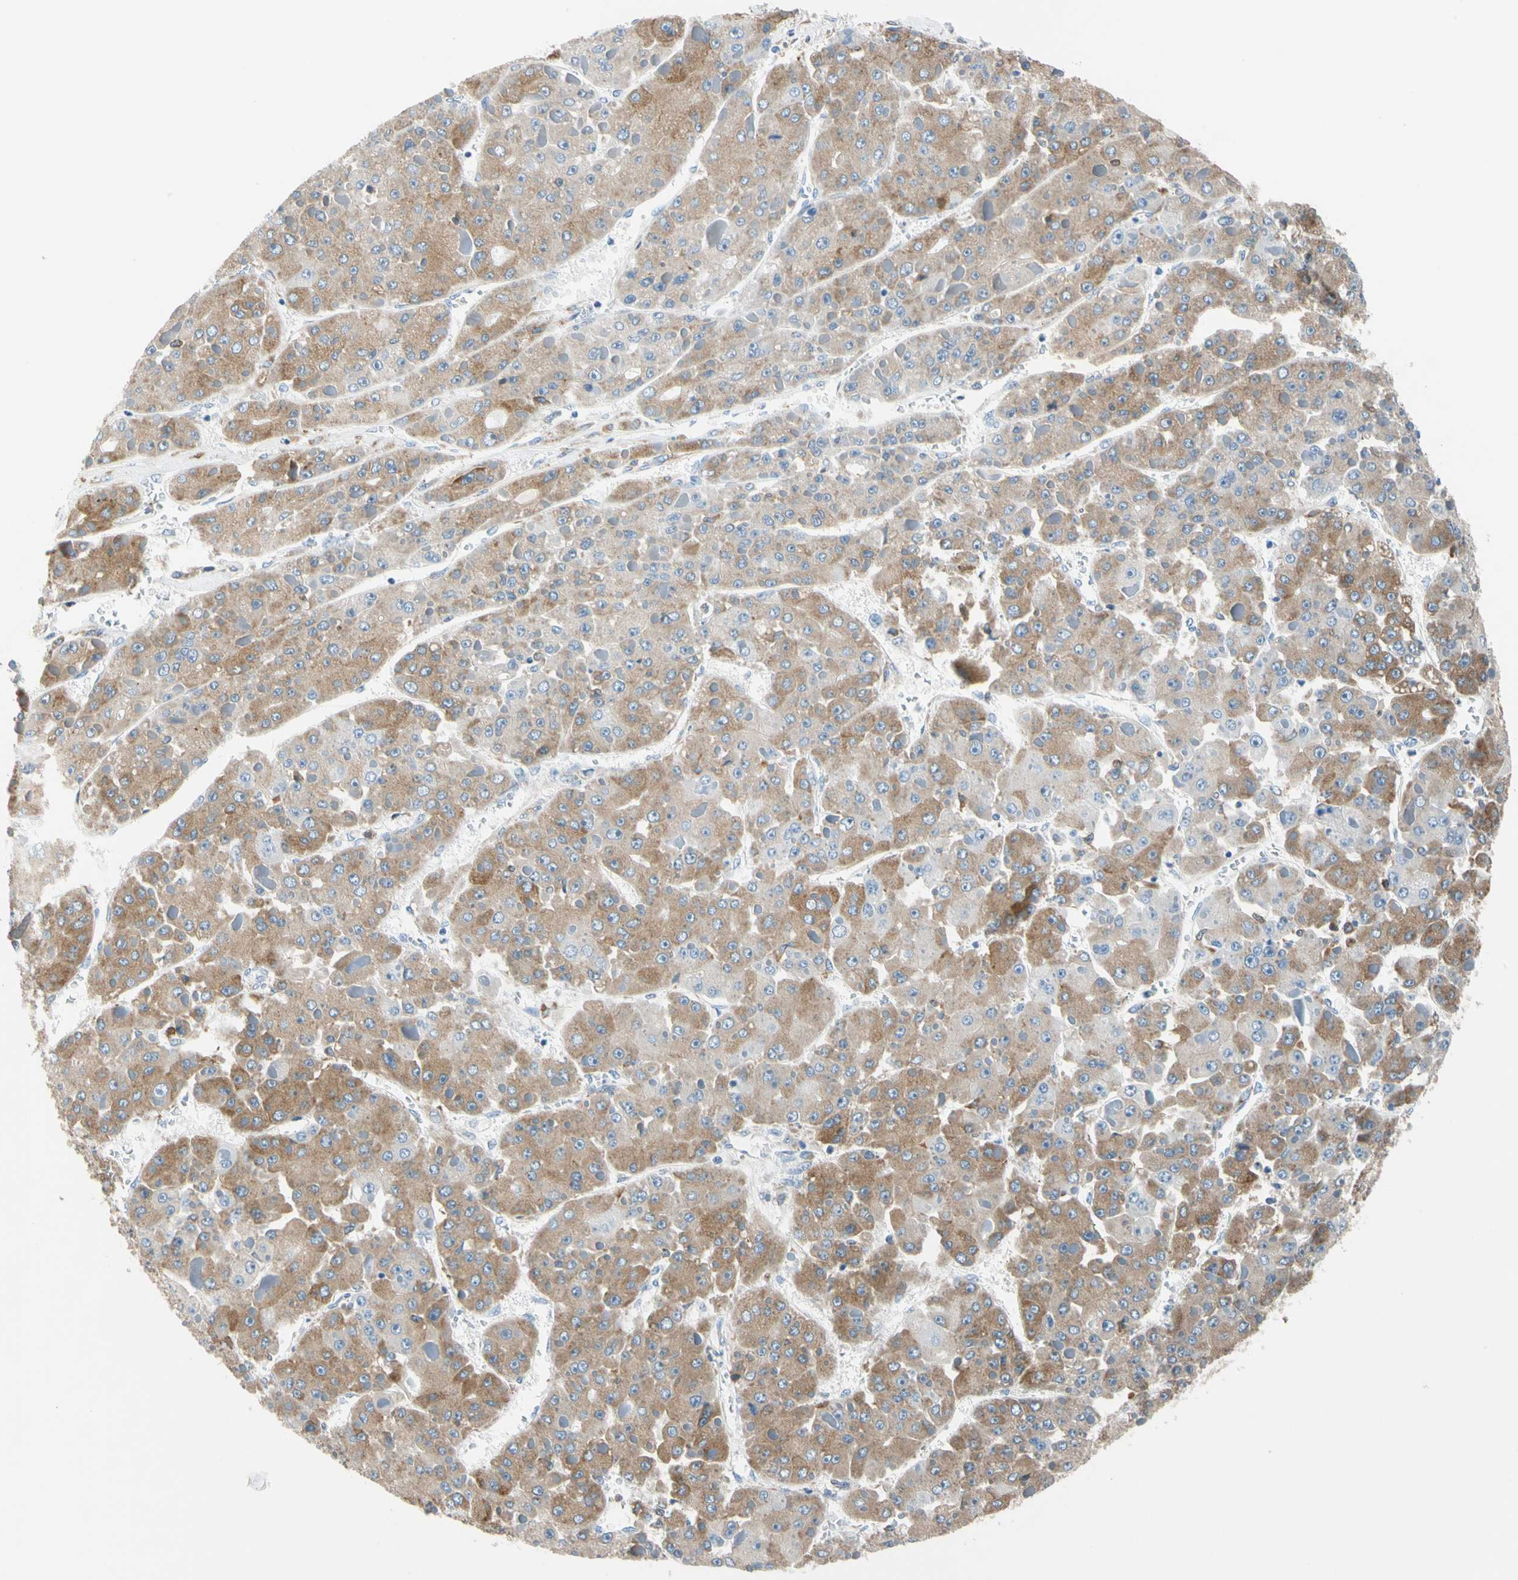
{"staining": {"intensity": "moderate", "quantity": "25%-75%", "location": "cytoplasmic/membranous"}, "tissue": "liver cancer", "cell_type": "Tumor cells", "image_type": "cancer", "snomed": [{"axis": "morphology", "description": "Carcinoma, Hepatocellular, NOS"}, {"axis": "topography", "description": "Liver"}], "caption": "DAB (3,3'-diaminobenzidine) immunohistochemical staining of liver cancer (hepatocellular carcinoma) reveals moderate cytoplasmic/membranous protein positivity in about 25%-75% of tumor cells. The protein of interest is shown in brown color, while the nuclei are stained blue.", "gene": "LRPAP1", "patient": {"sex": "female", "age": 73}}